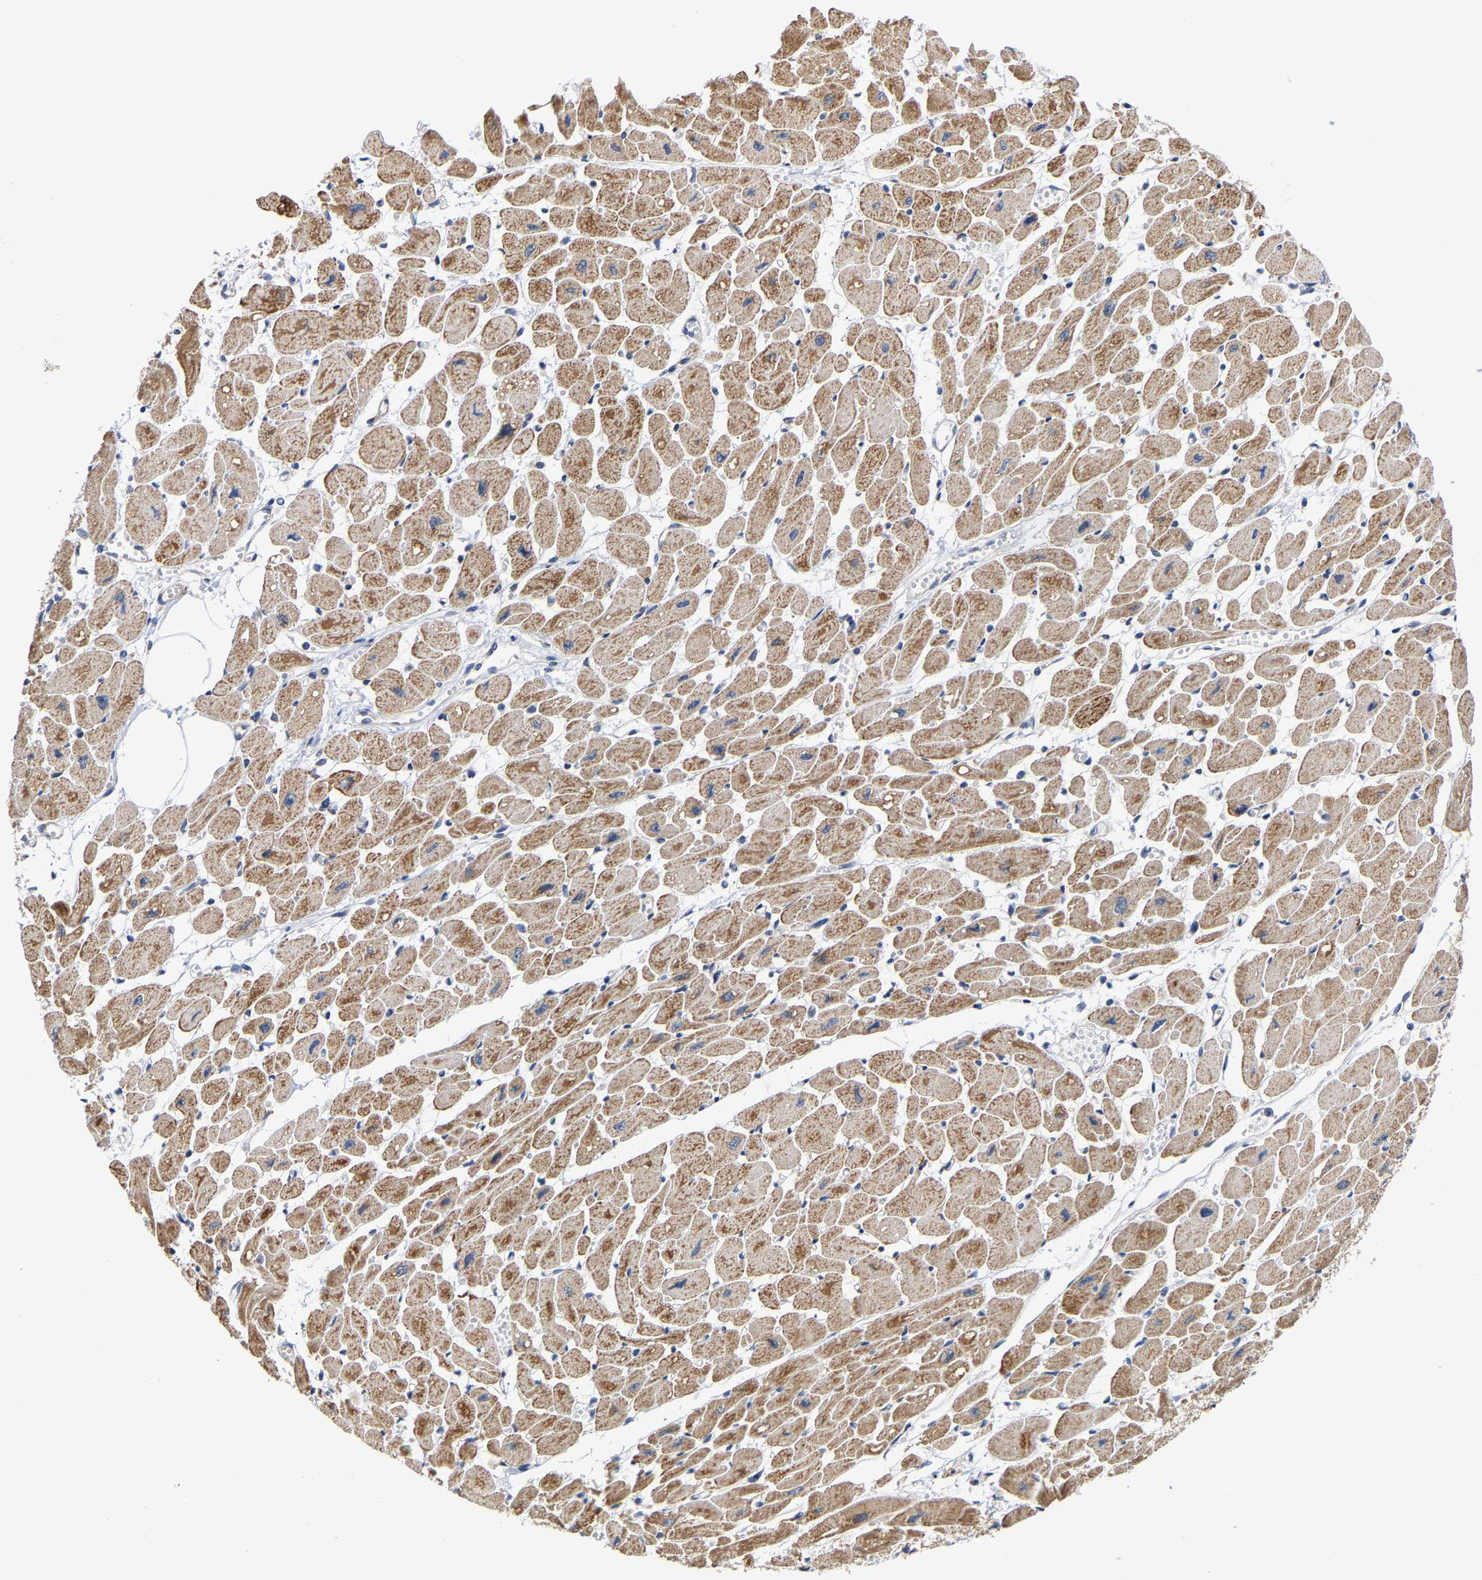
{"staining": {"intensity": "moderate", "quantity": ">75%", "location": "cytoplasmic/membranous"}, "tissue": "heart muscle", "cell_type": "Cardiomyocytes", "image_type": "normal", "snomed": [{"axis": "morphology", "description": "Normal tissue, NOS"}, {"axis": "topography", "description": "Heart"}], "caption": "Cardiomyocytes exhibit medium levels of moderate cytoplasmic/membranous positivity in about >75% of cells in unremarkable human heart muscle. The staining was performed using DAB (3,3'-diaminobenzidine), with brown indicating positive protein expression. Nuclei are stained blue with hematoxylin.", "gene": "PCNT", "patient": {"sex": "female", "age": 54}}